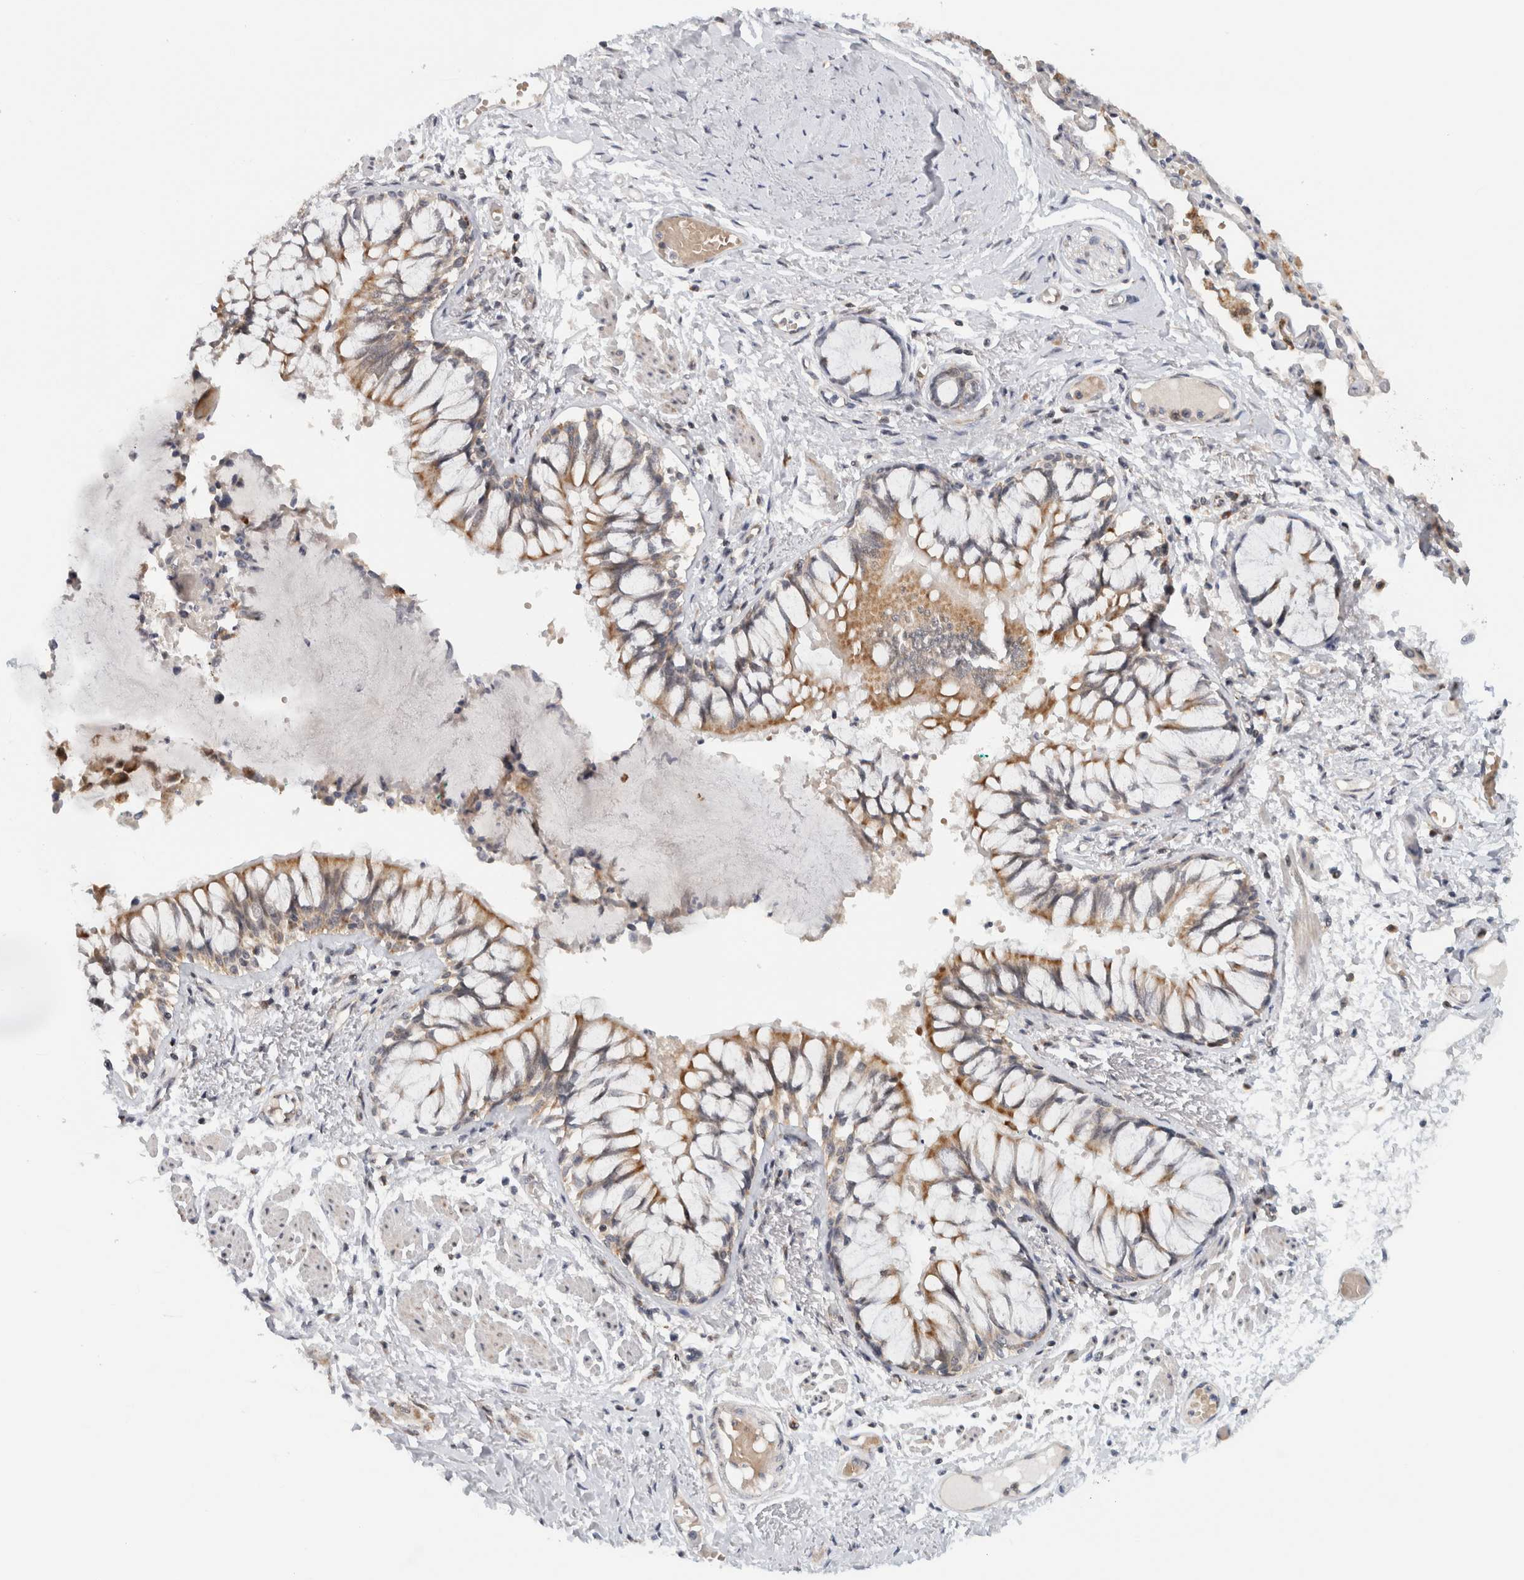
{"staining": {"intensity": "moderate", "quantity": ">75%", "location": "cytoplasmic/membranous"}, "tissue": "bronchus", "cell_type": "Respiratory epithelial cells", "image_type": "normal", "snomed": [{"axis": "morphology", "description": "Normal tissue, NOS"}, {"axis": "topography", "description": "Cartilage tissue"}, {"axis": "topography", "description": "Bronchus"}, {"axis": "topography", "description": "Lung"}], "caption": "Immunohistochemistry (DAB) staining of benign bronchus displays moderate cytoplasmic/membranous protein positivity in about >75% of respiratory epithelial cells. The protein of interest is shown in brown color, while the nuclei are stained blue.", "gene": "CMC2", "patient": {"sex": "male", "age": 64}}